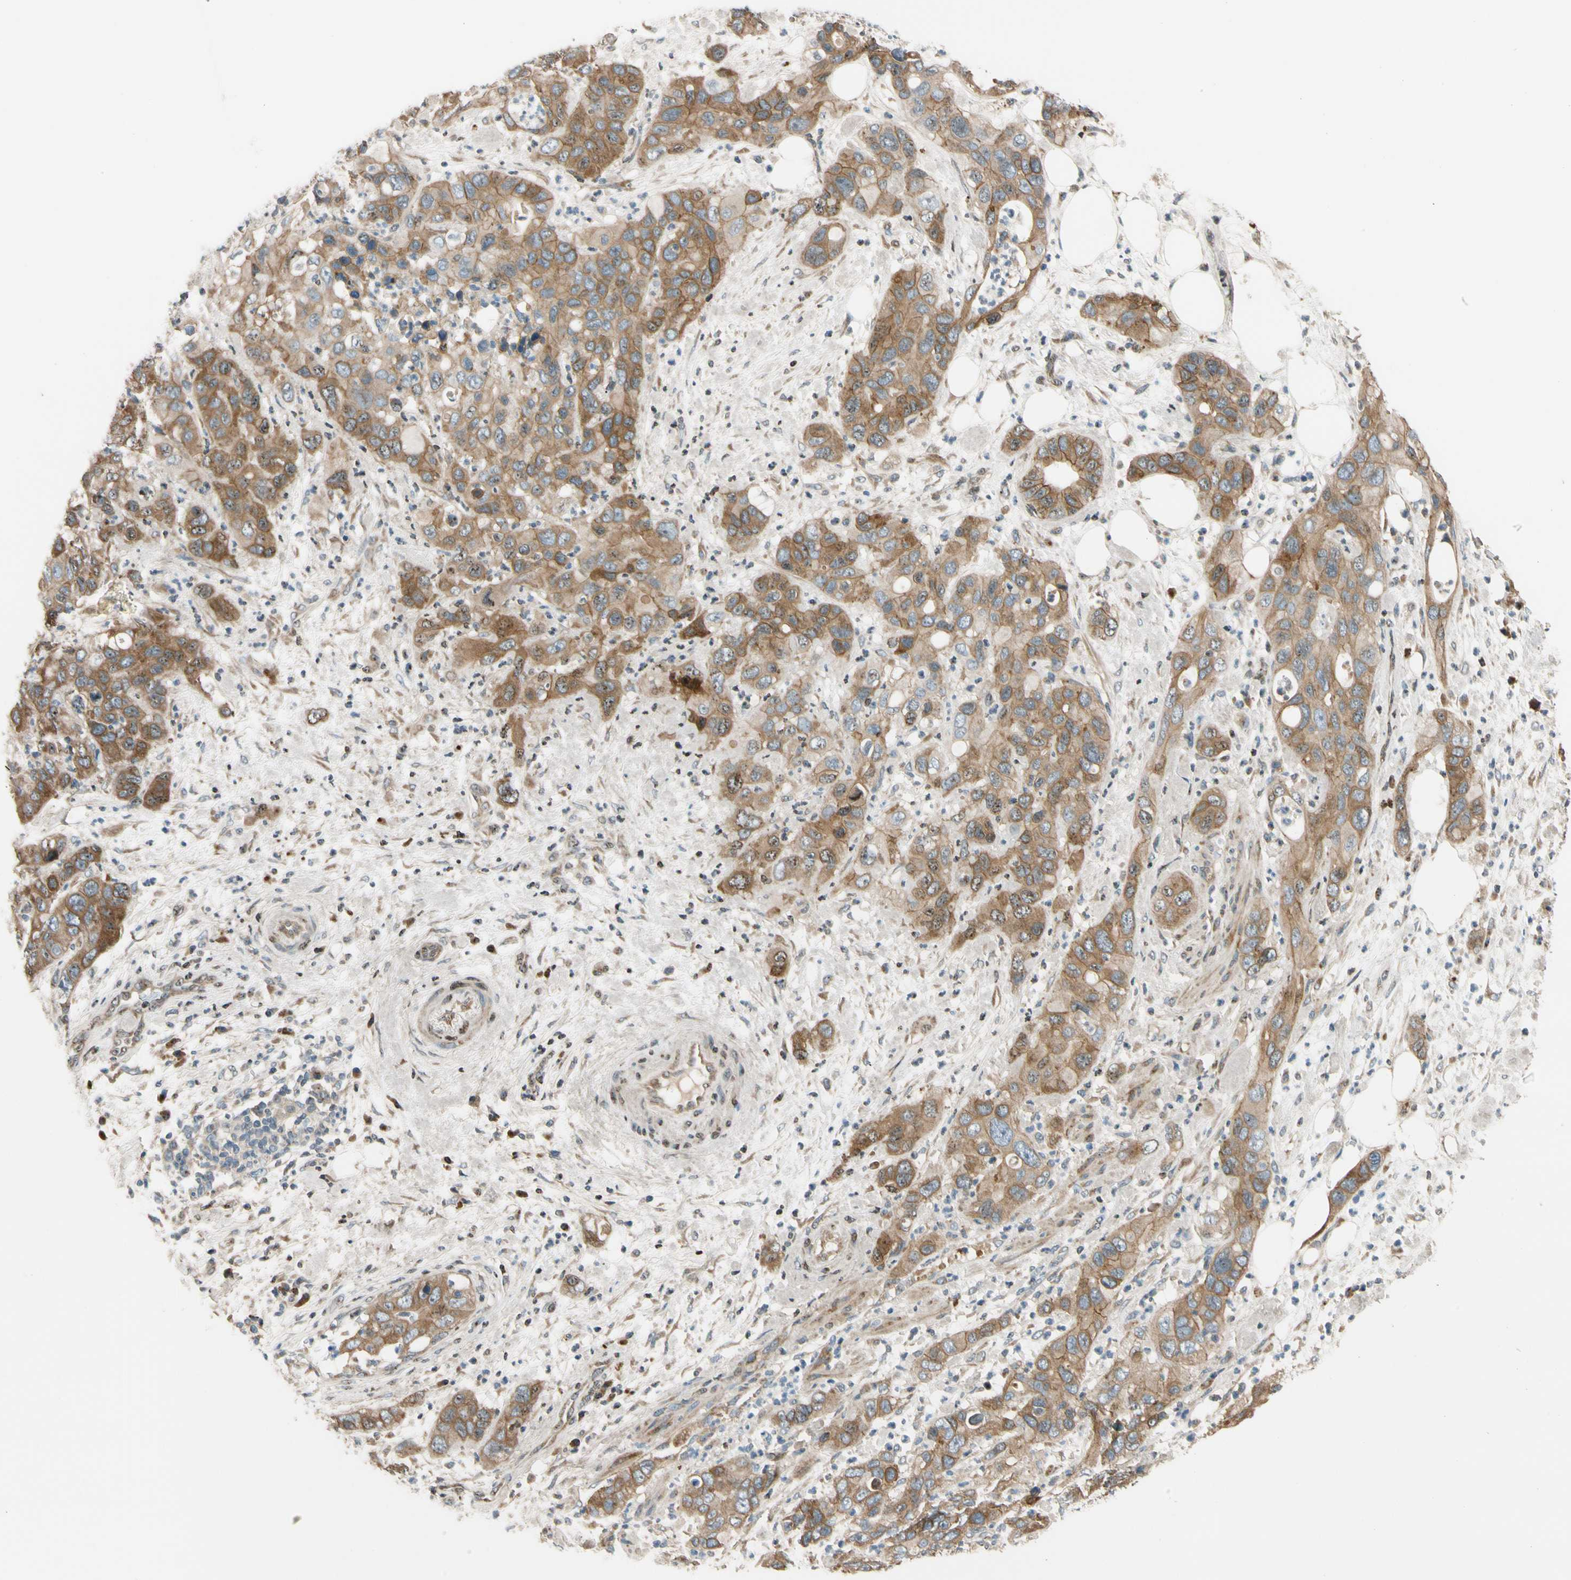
{"staining": {"intensity": "moderate", "quantity": ">75%", "location": "cytoplasmic/membranous"}, "tissue": "pancreatic cancer", "cell_type": "Tumor cells", "image_type": "cancer", "snomed": [{"axis": "morphology", "description": "Adenocarcinoma, NOS"}, {"axis": "topography", "description": "Pancreas"}], "caption": "Brown immunohistochemical staining in human pancreatic cancer (adenocarcinoma) shows moderate cytoplasmic/membranous staining in about >75% of tumor cells.", "gene": "MST1R", "patient": {"sex": "female", "age": 71}}